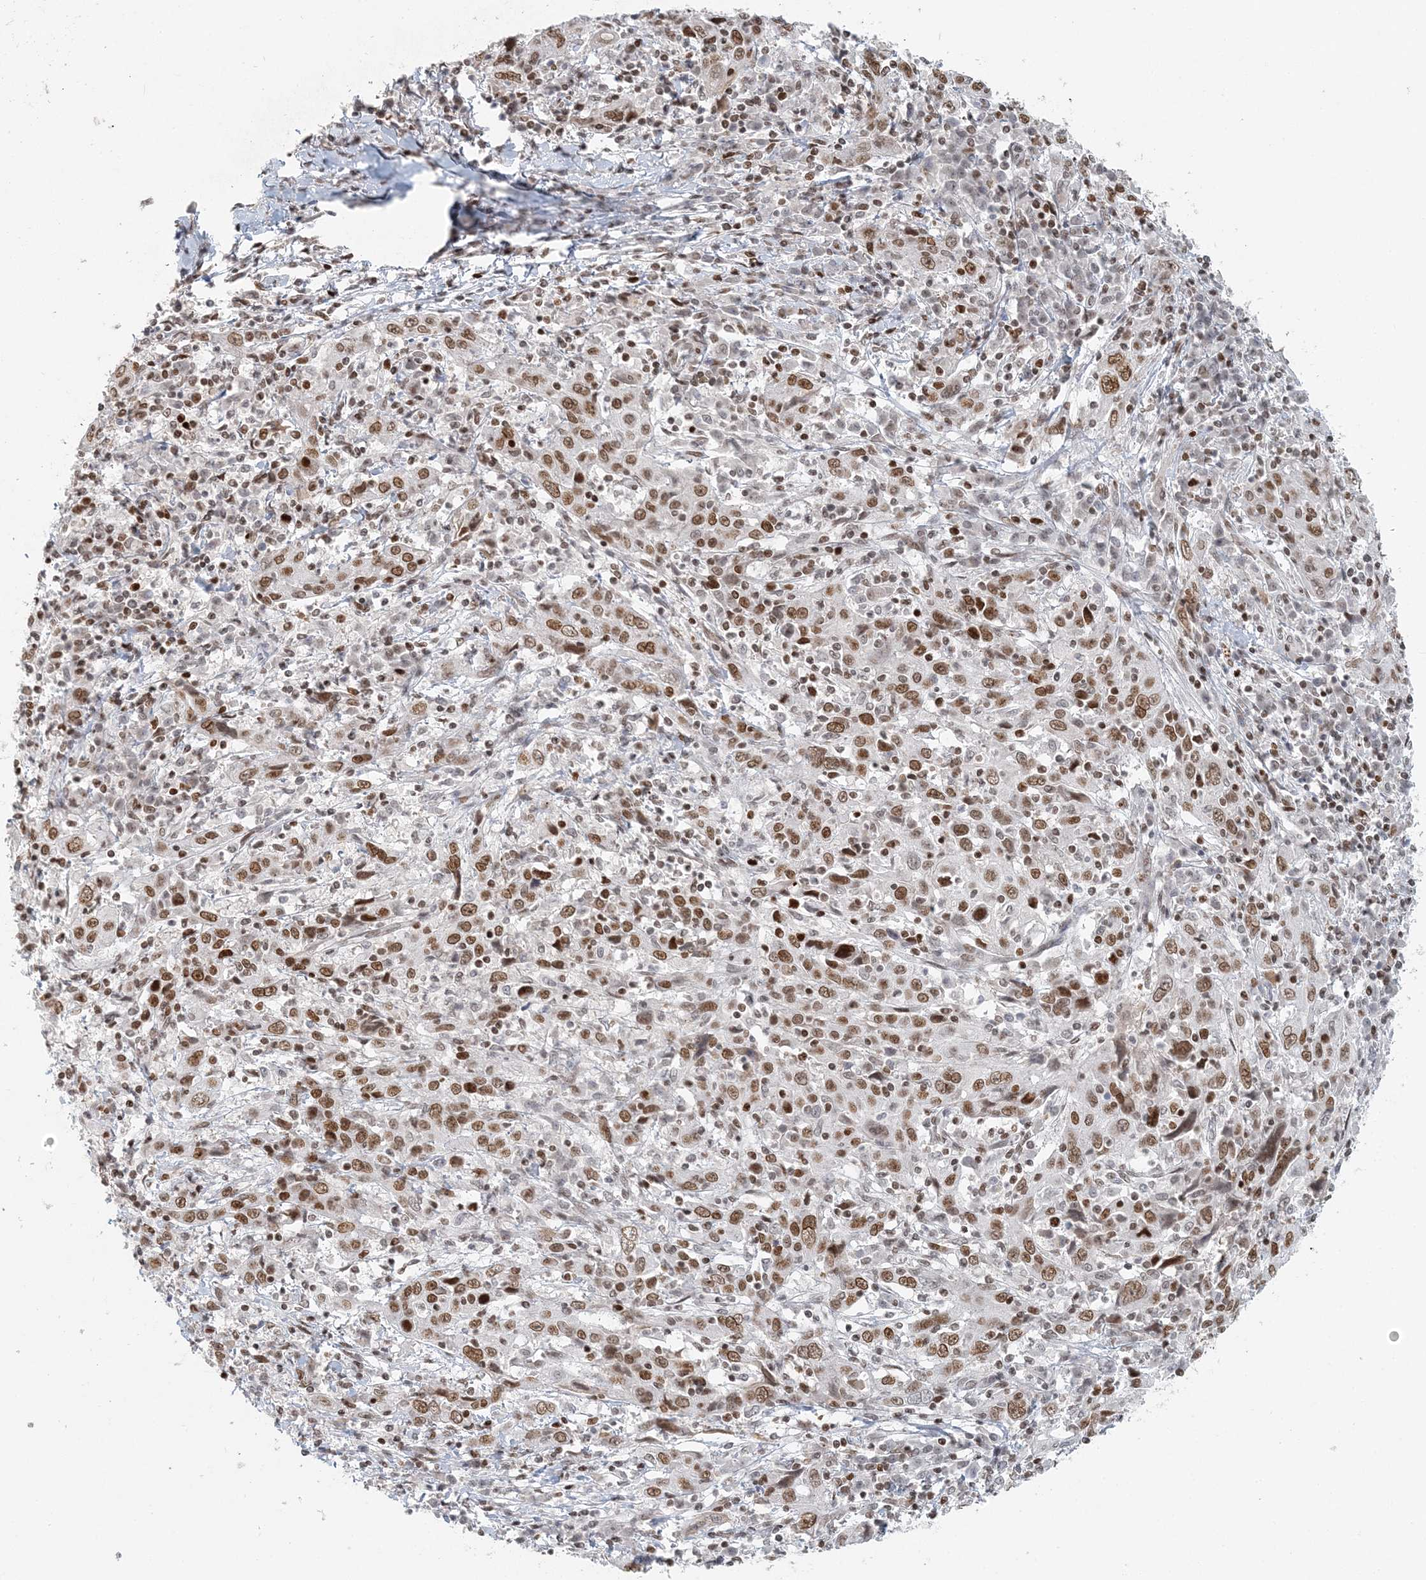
{"staining": {"intensity": "moderate", "quantity": ">75%", "location": "nuclear"}, "tissue": "cervical cancer", "cell_type": "Tumor cells", "image_type": "cancer", "snomed": [{"axis": "morphology", "description": "Squamous cell carcinoma, NOS"}, {"axis": "topography", "description": "Cervix"}], "caption": "A medium amount of moderate nuclear positivity is present in about >75% of tumor cells in squamous cell carcinoma (cervical) tissue.", "gene": "BAZ1B", "patient": {"sex": "female", "age": 46}}